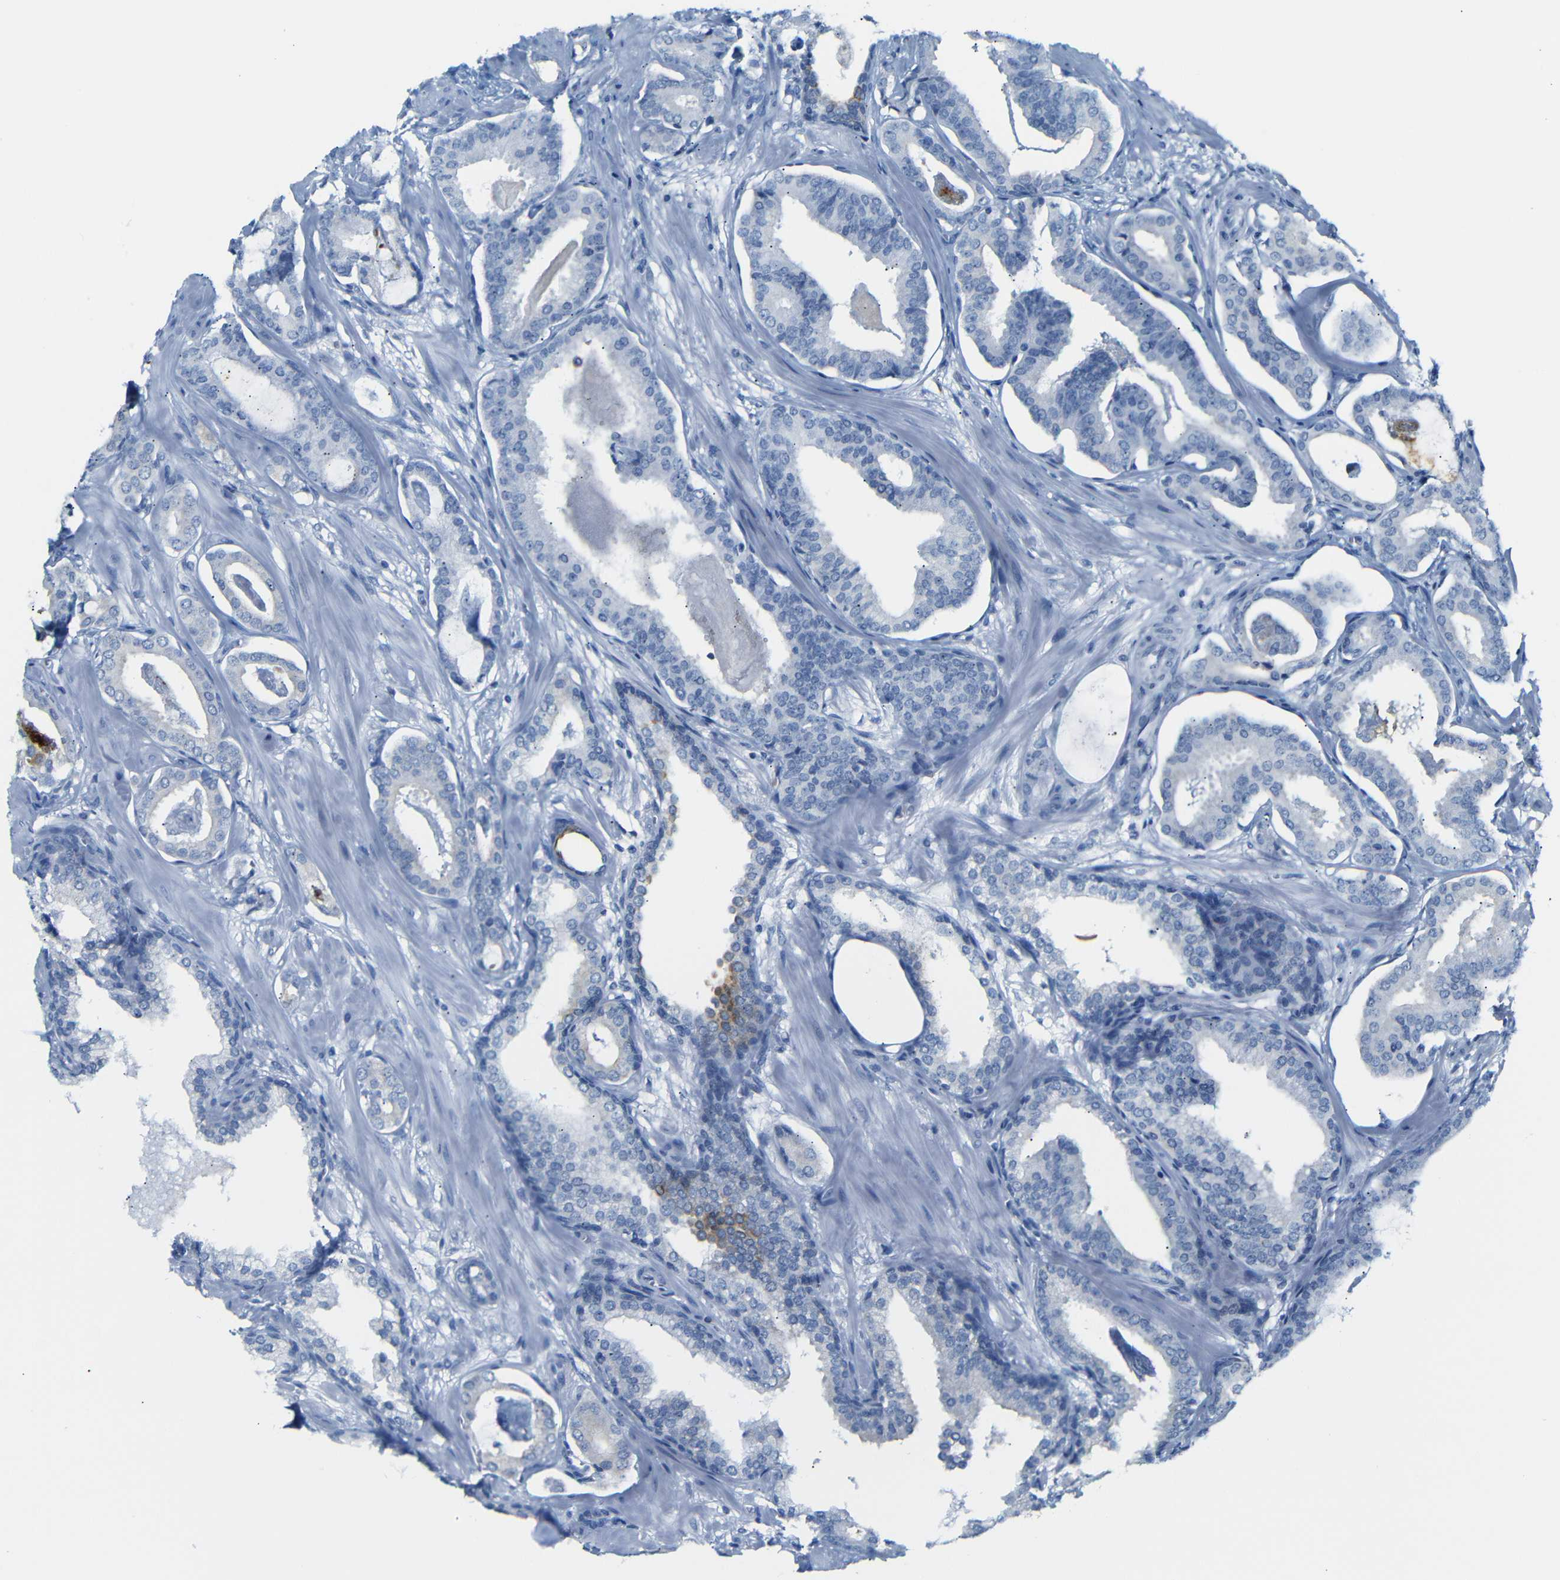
{"staining": {"intensity": "moderate", "quantity": "<25%", "location": "cytoplasmic/membranous"}, "tissue": "prostate cancer", "cell_type": "Tumor cells", "image_type": "cancer", "snomed": [{"axis": "morphology", "description": "Adenocarcinoma, Low grade"}, {"axis": "topography", "description": "Prostate"}], "caption": "DAB (3,3'-diaminobenzidine) immunohistochemical staining of prostate cancer (low-grade adenocarcinoma) reveals moderate cytoplasmic/membranous protein staining in approximately <25% of tumor cells.", "gene": "DYNAP", "patient": {"sex": "male", "age": 53}}